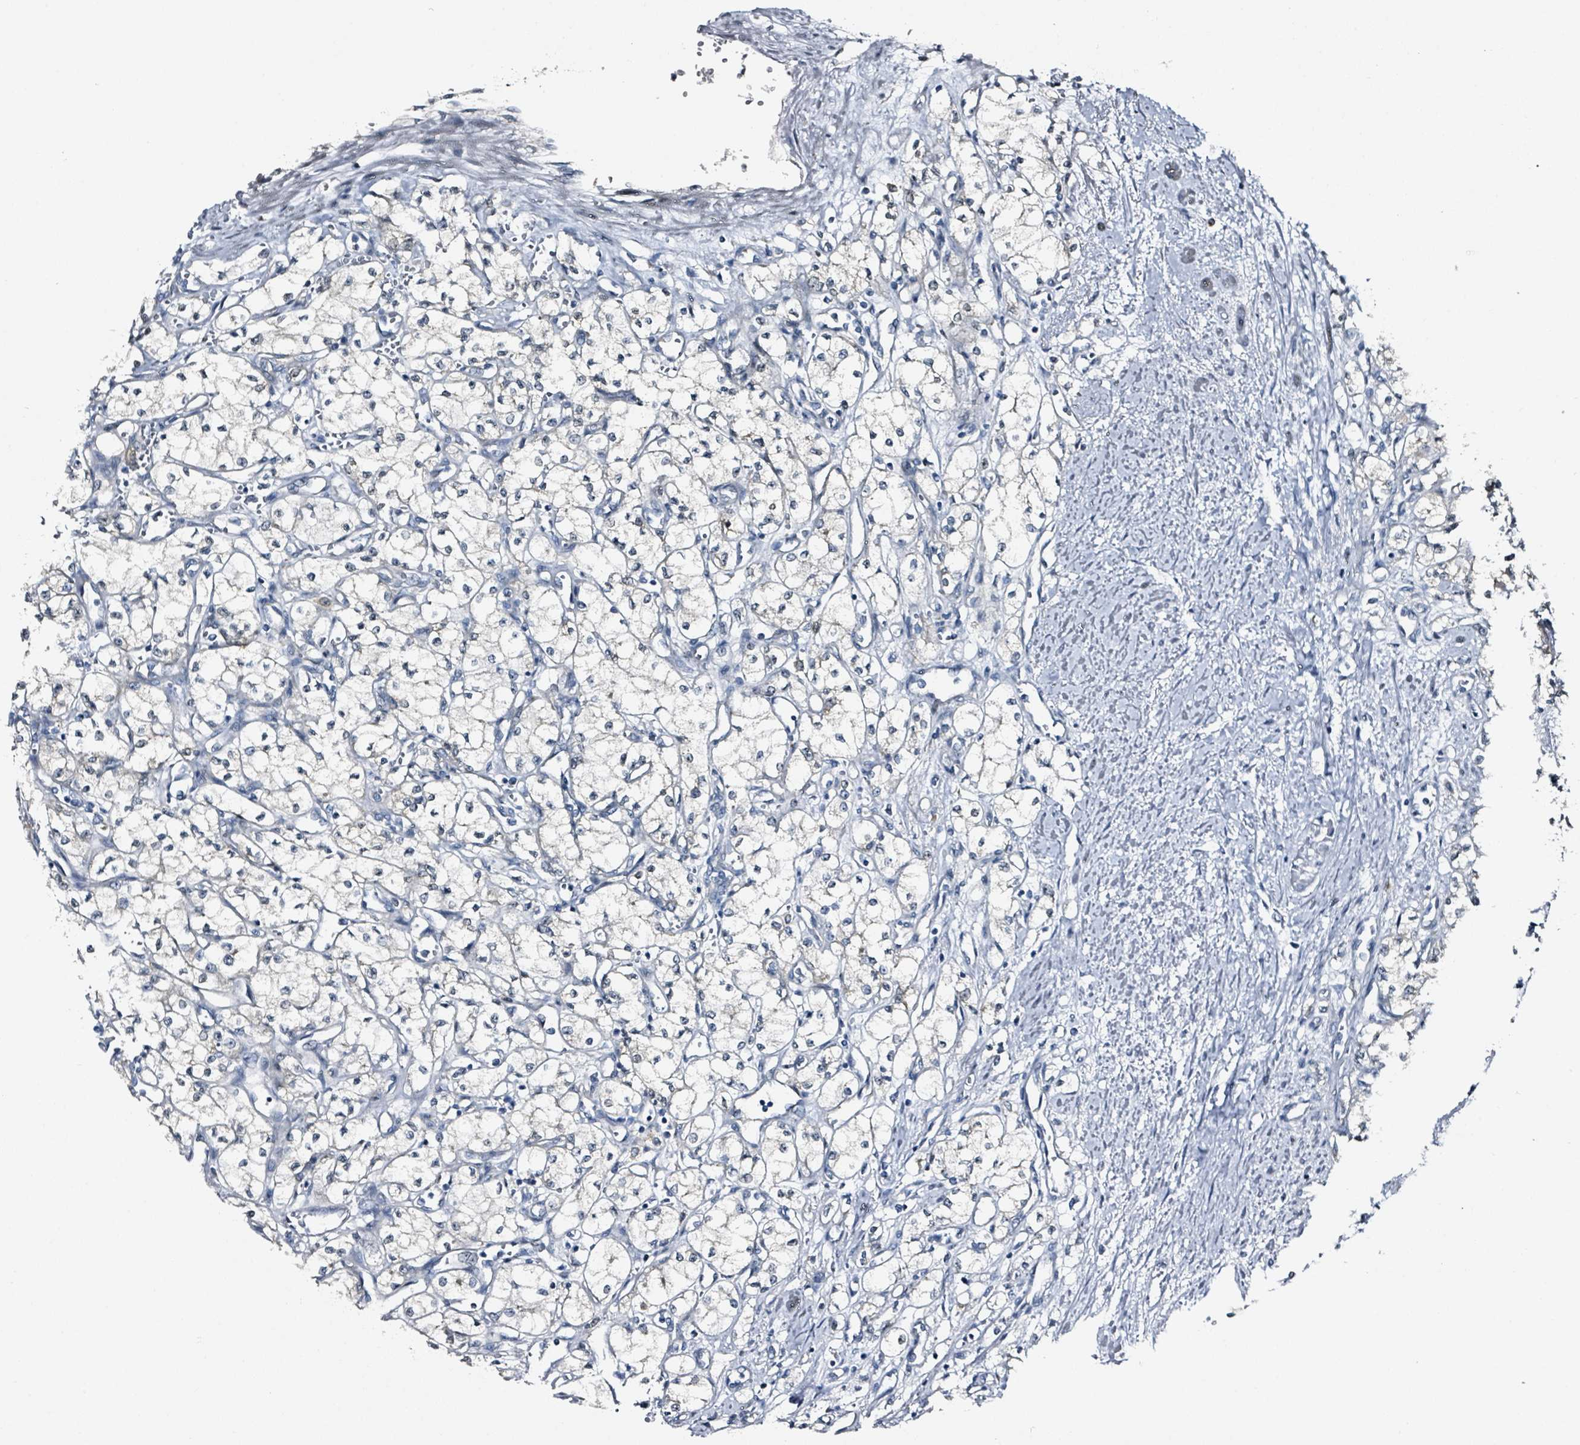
{"staining": {"intensity": "negative", "quantity": "none", "location": "none"}, "tissue": "renal cancer", "cell_type": "Tumor cells", "image_type": "cancer", "snomed": [{"axis": "morphology", "description": "Adenocarcinoma, NOS"}, {"axis": "topography", "description": "Kidney"}], "caption": "Tumor cells show no significant positivity in renal cancer. (Brightfield microscopy of DAB immunohistochemistry (IHC) at high magnification).", "gene": "B3GAT3", "patient": {"sex": "male", "age": 59}}